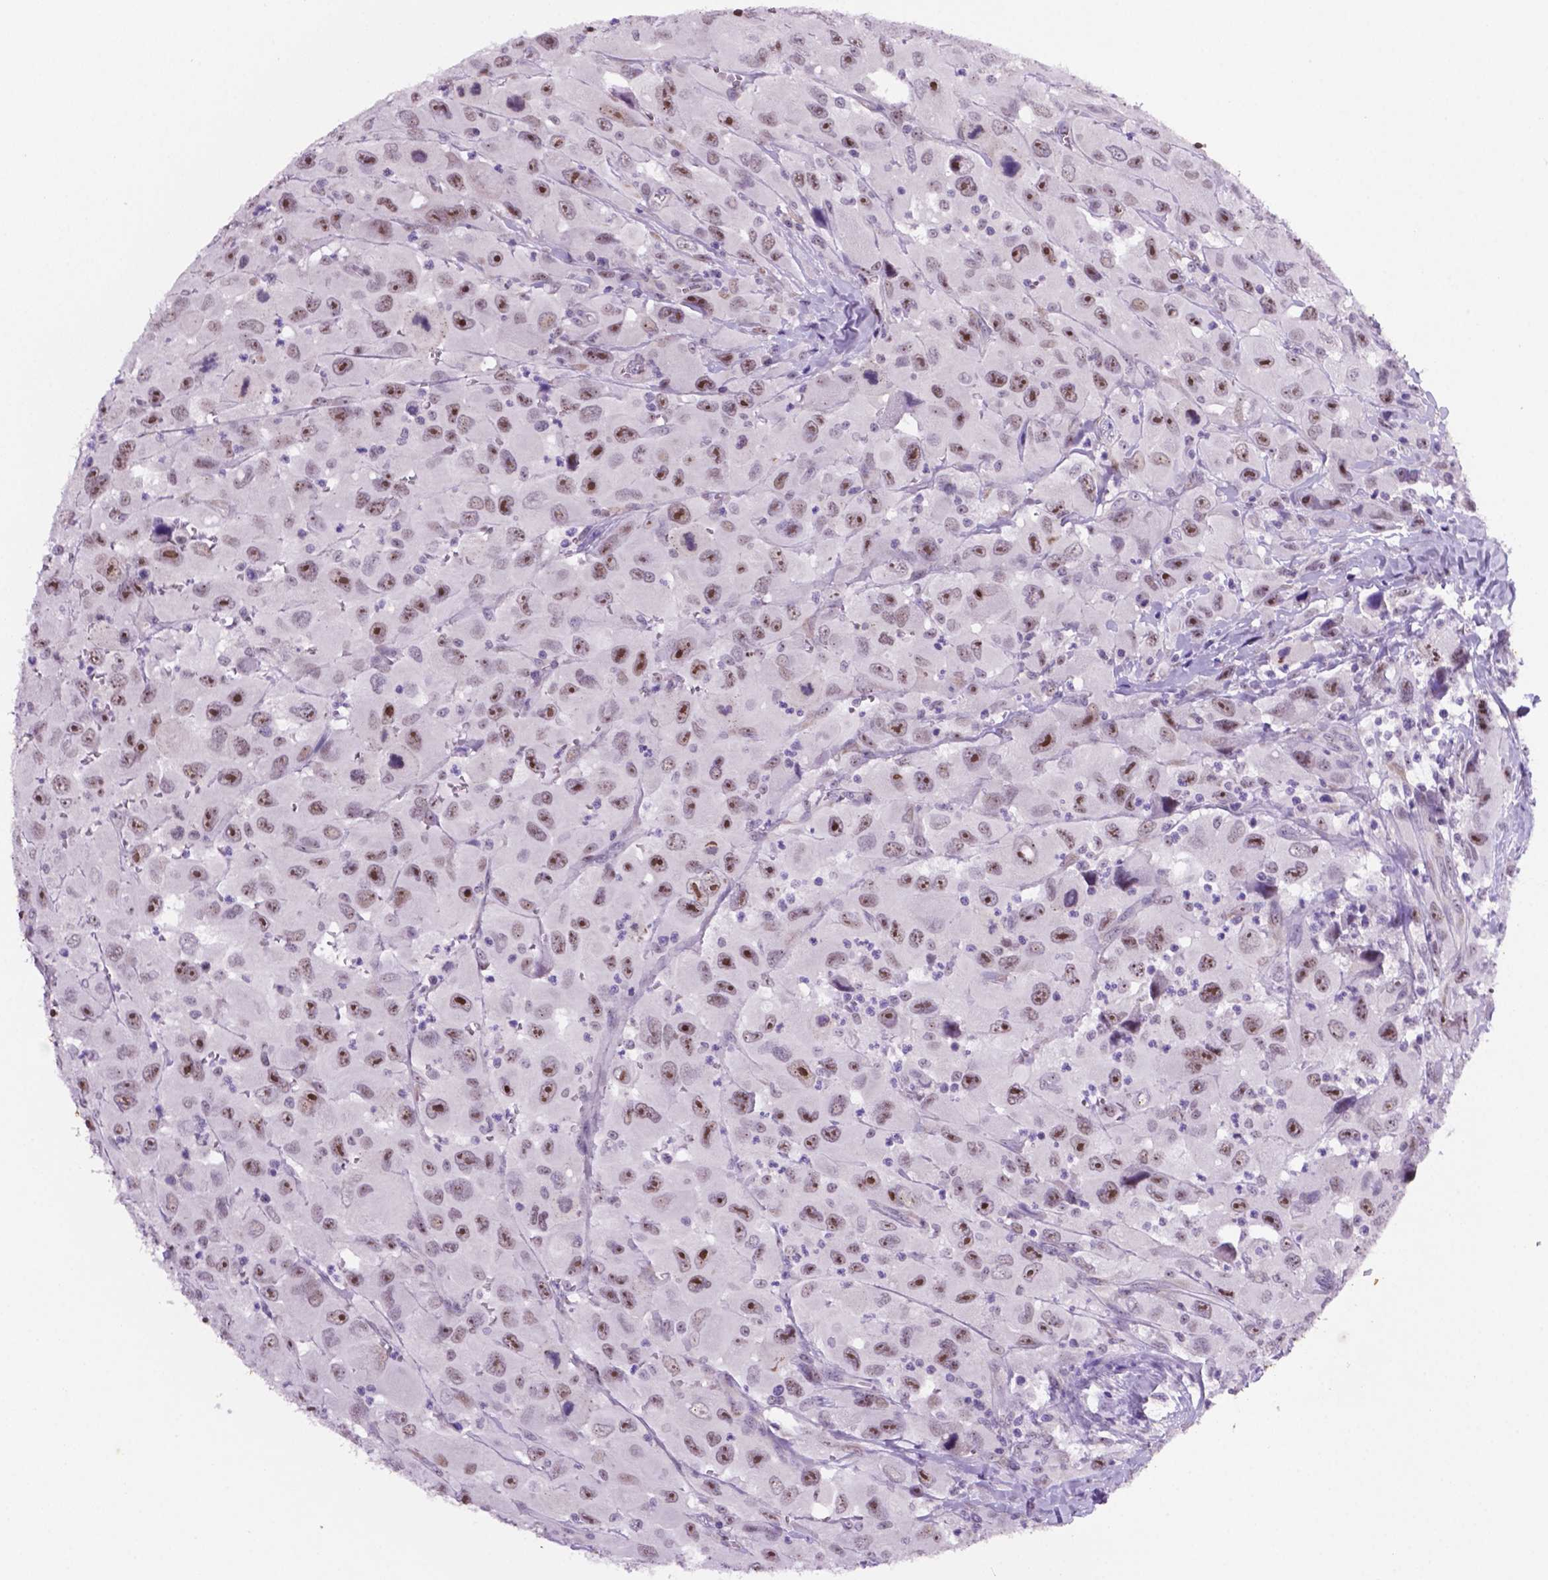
{"staining": {"intensity": "moderate", "quantity": ">75%", "location": "nuclear"}, "tissue": "head and neck cancer", "cell_type": "Tumor cells", "image_type": "cancer", "snomed": [{"axis": "morphology", "description": "Squamous cell carcinoma, NOS"}, {"axis": "morphology", "description": "Squamous cell carcinoma, metastatic, NOS"}, {"axis": "topography", "description": "Oral tissue"}, {"axis": "topography", "description": "Head-Neck"}], "caption": "Immunohistochemical staining of human head and neck cancer (squamous cell carcinoma) demonstrates medium levels of moderate nuclear staining in about >75% of tumor cells.", "gene": "C18orf21", "patient": {"sex": "female", "age": 85}}